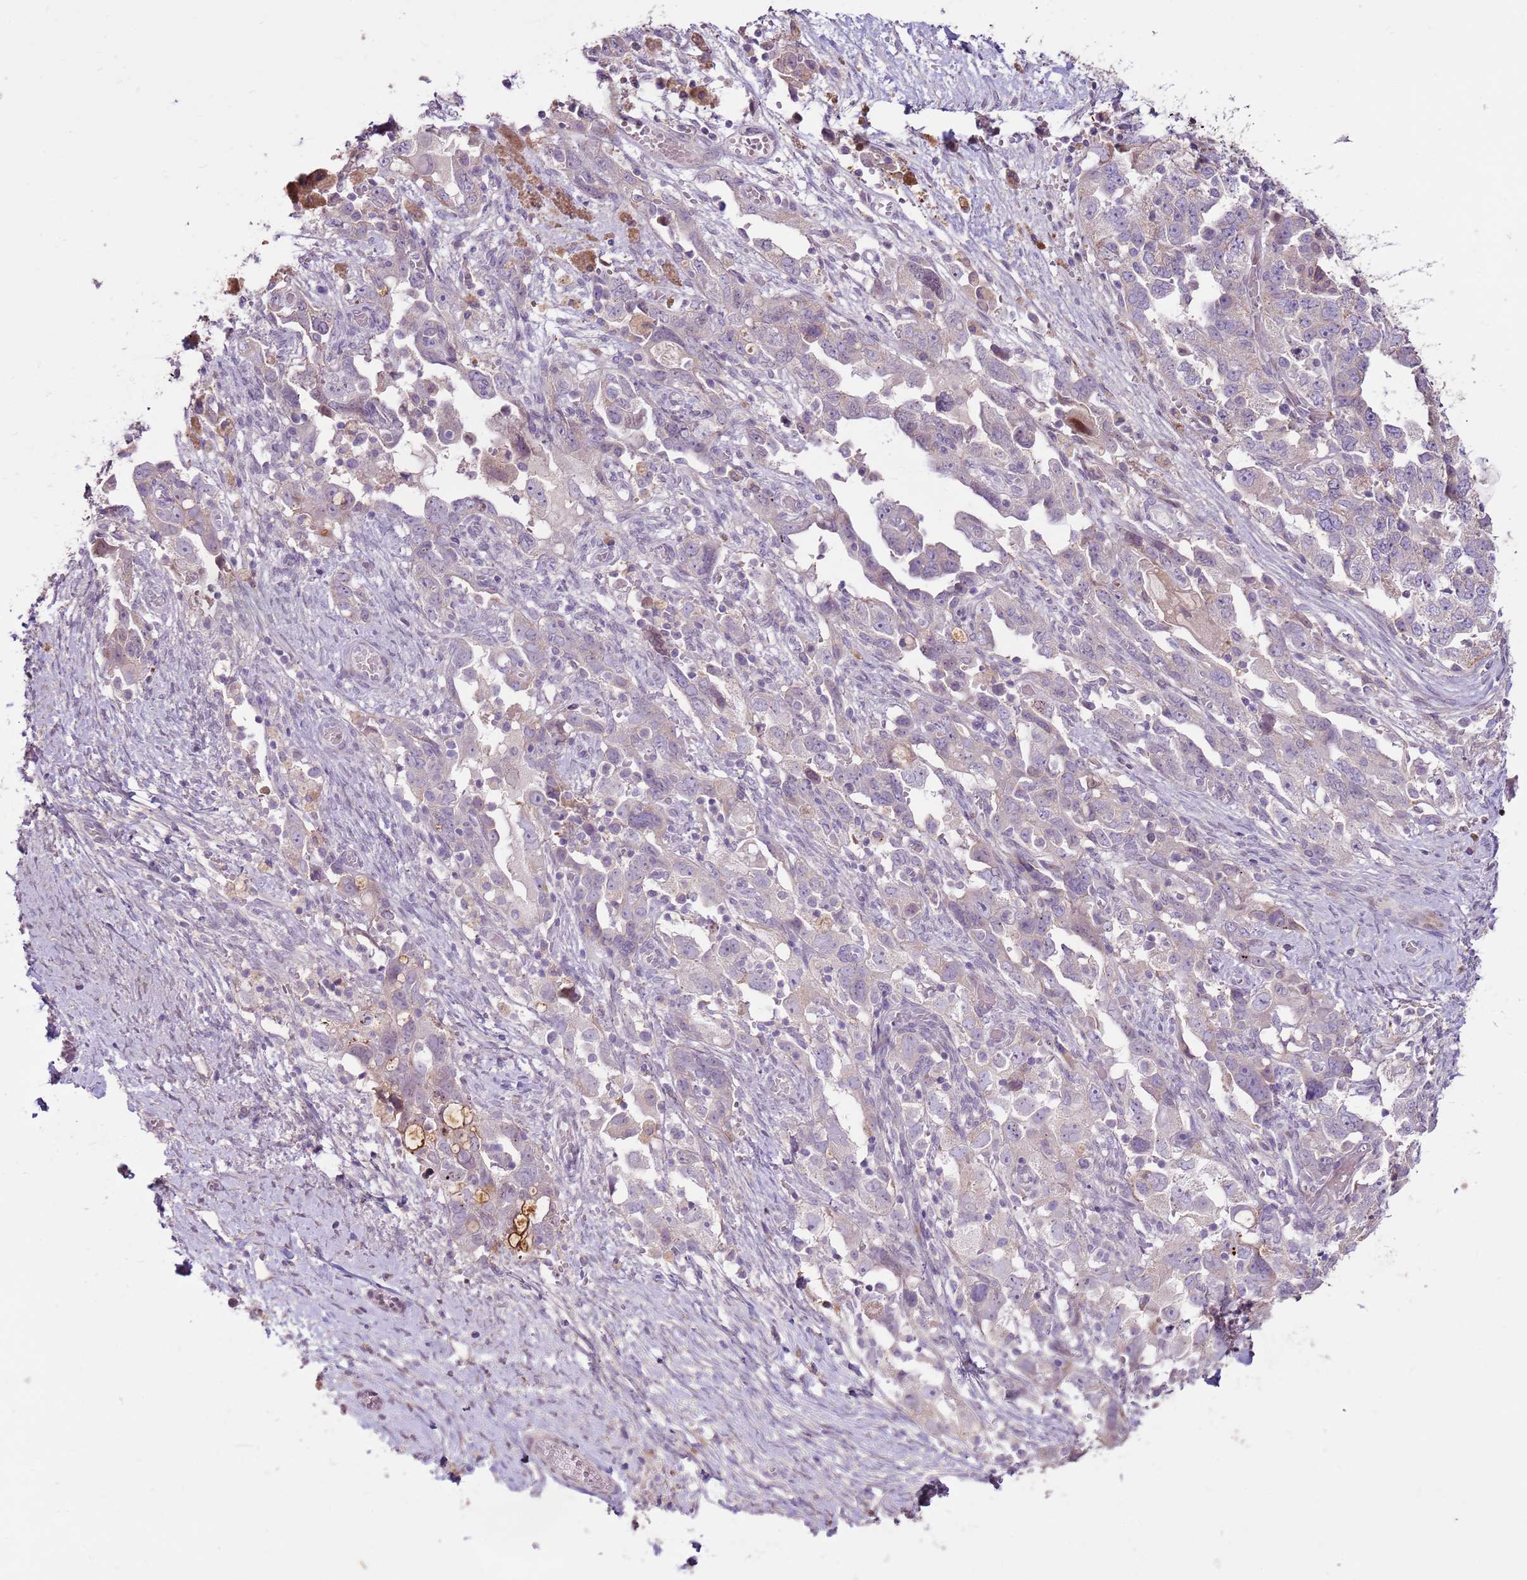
{"staining": {"intensity": "negative", "quantity": "none", "location": "none"}, "tissue": "ovarian cancer", "cell_type": "Tumor cells", "image_type": "cancer", "snomed": [{"axis": "morphology", "description": "Carcinoma, NOS"}, {"axis": "morphology", "description": "Cystadenocarcinoma, serous, NOS"}, {"axis": "topography", "description": "Ovary"}], "caption": "Histopathology image shows no significant protein staining in tumor cells of ovarian cancer (serous cystadenocarcinoma).", "gene": "LGI4", "patient": {"sex": "female", "age": 69}}